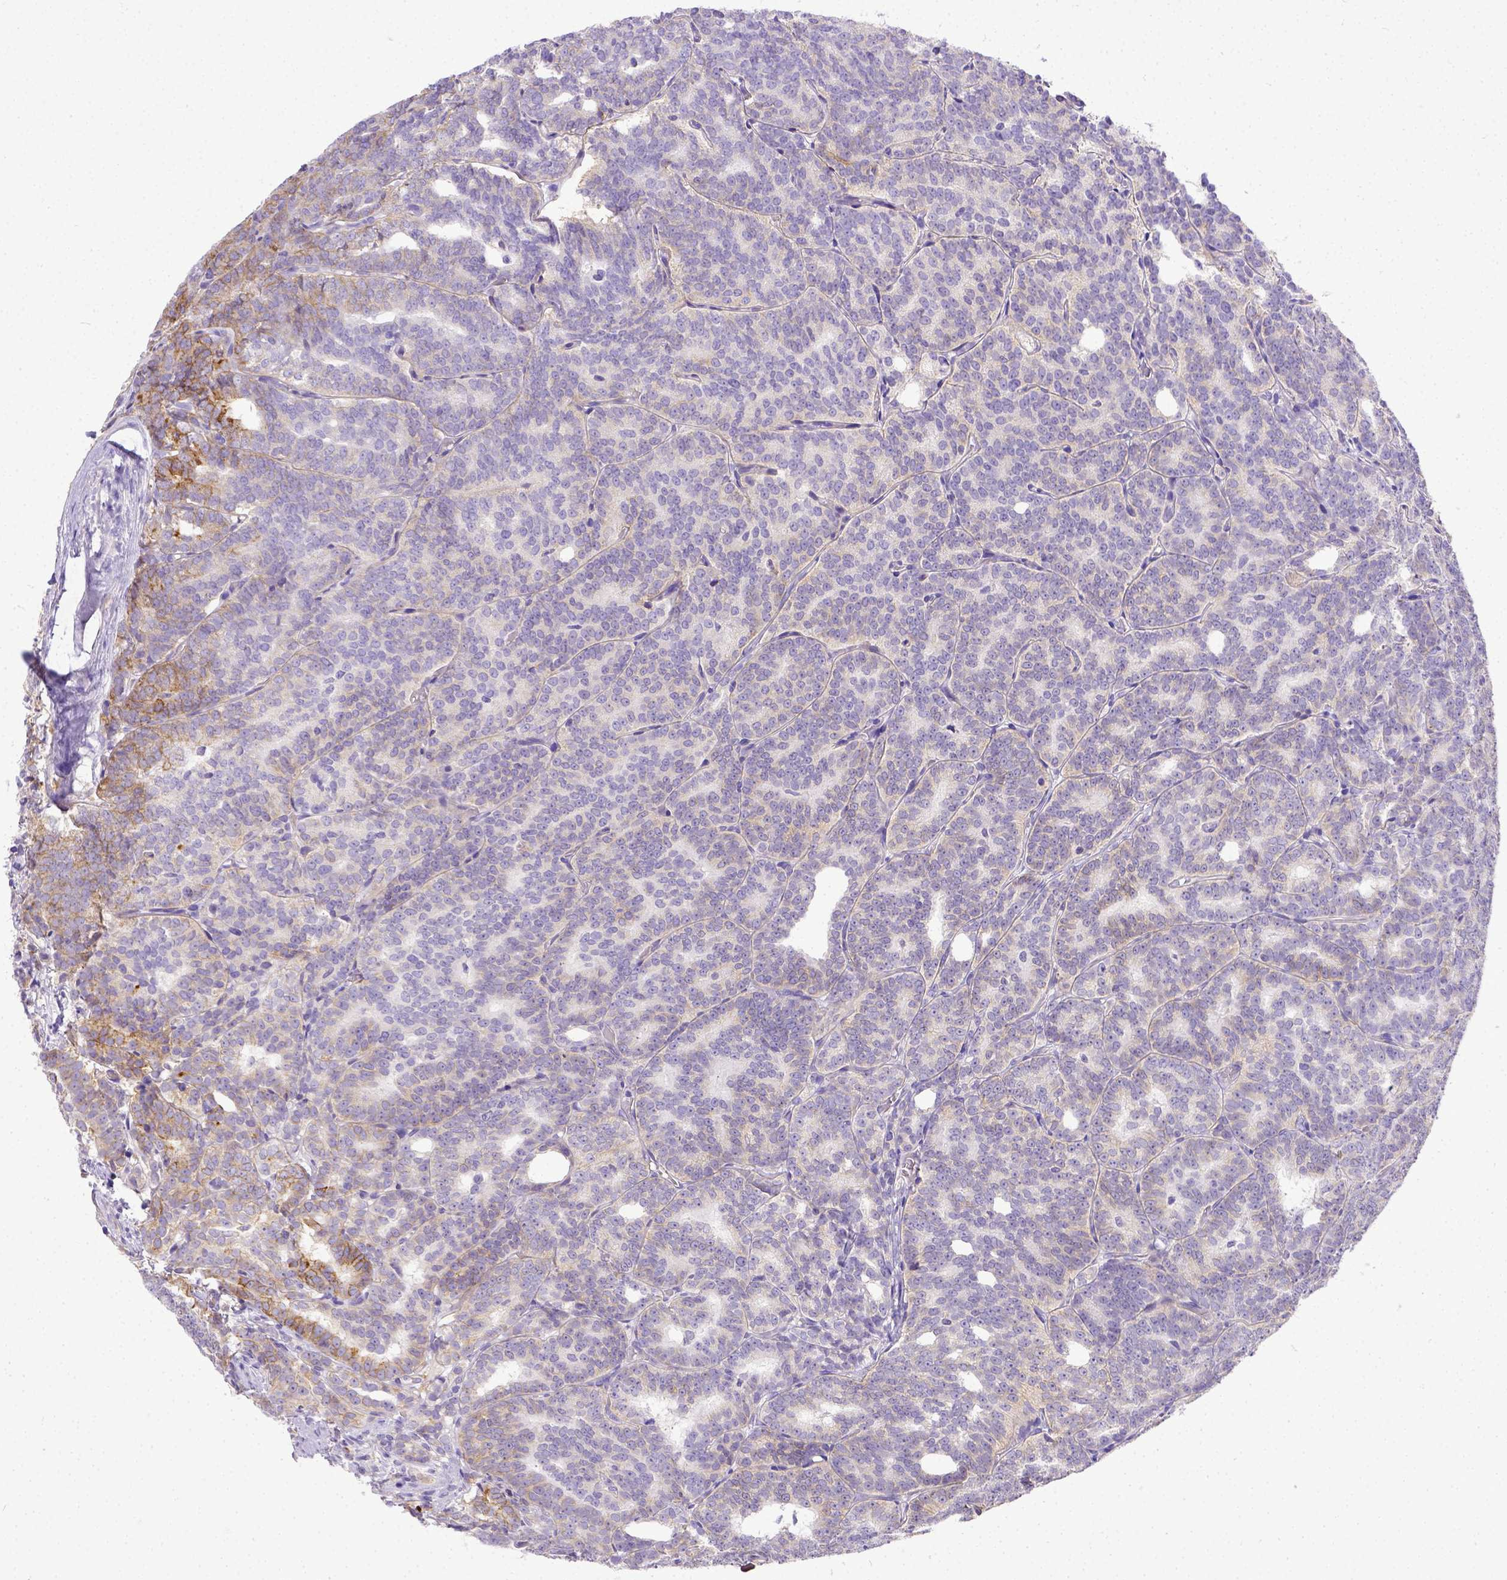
{"staining": {"intensity": "moderate", "quantity": "<25%", "location": "cytoplasmic/membranous"}, "tissue": "prostate cancer", "cell_type": "Tumor cells", "image_type": "cancer", "snomed": [{"axis": "morphology", "description": "Adenocarcinoma, High grade"}, {"axis": "topography", "description": "Prostate"}], "caption": "Protein staining demonstrates moderate cytoplasmic/membranous expression in about <25% of tumor cells in prostate cancer (high-grade adenocarcinoma).", "gene": "BTN1A1", "patient": {"sex": "male", "age": 53}}